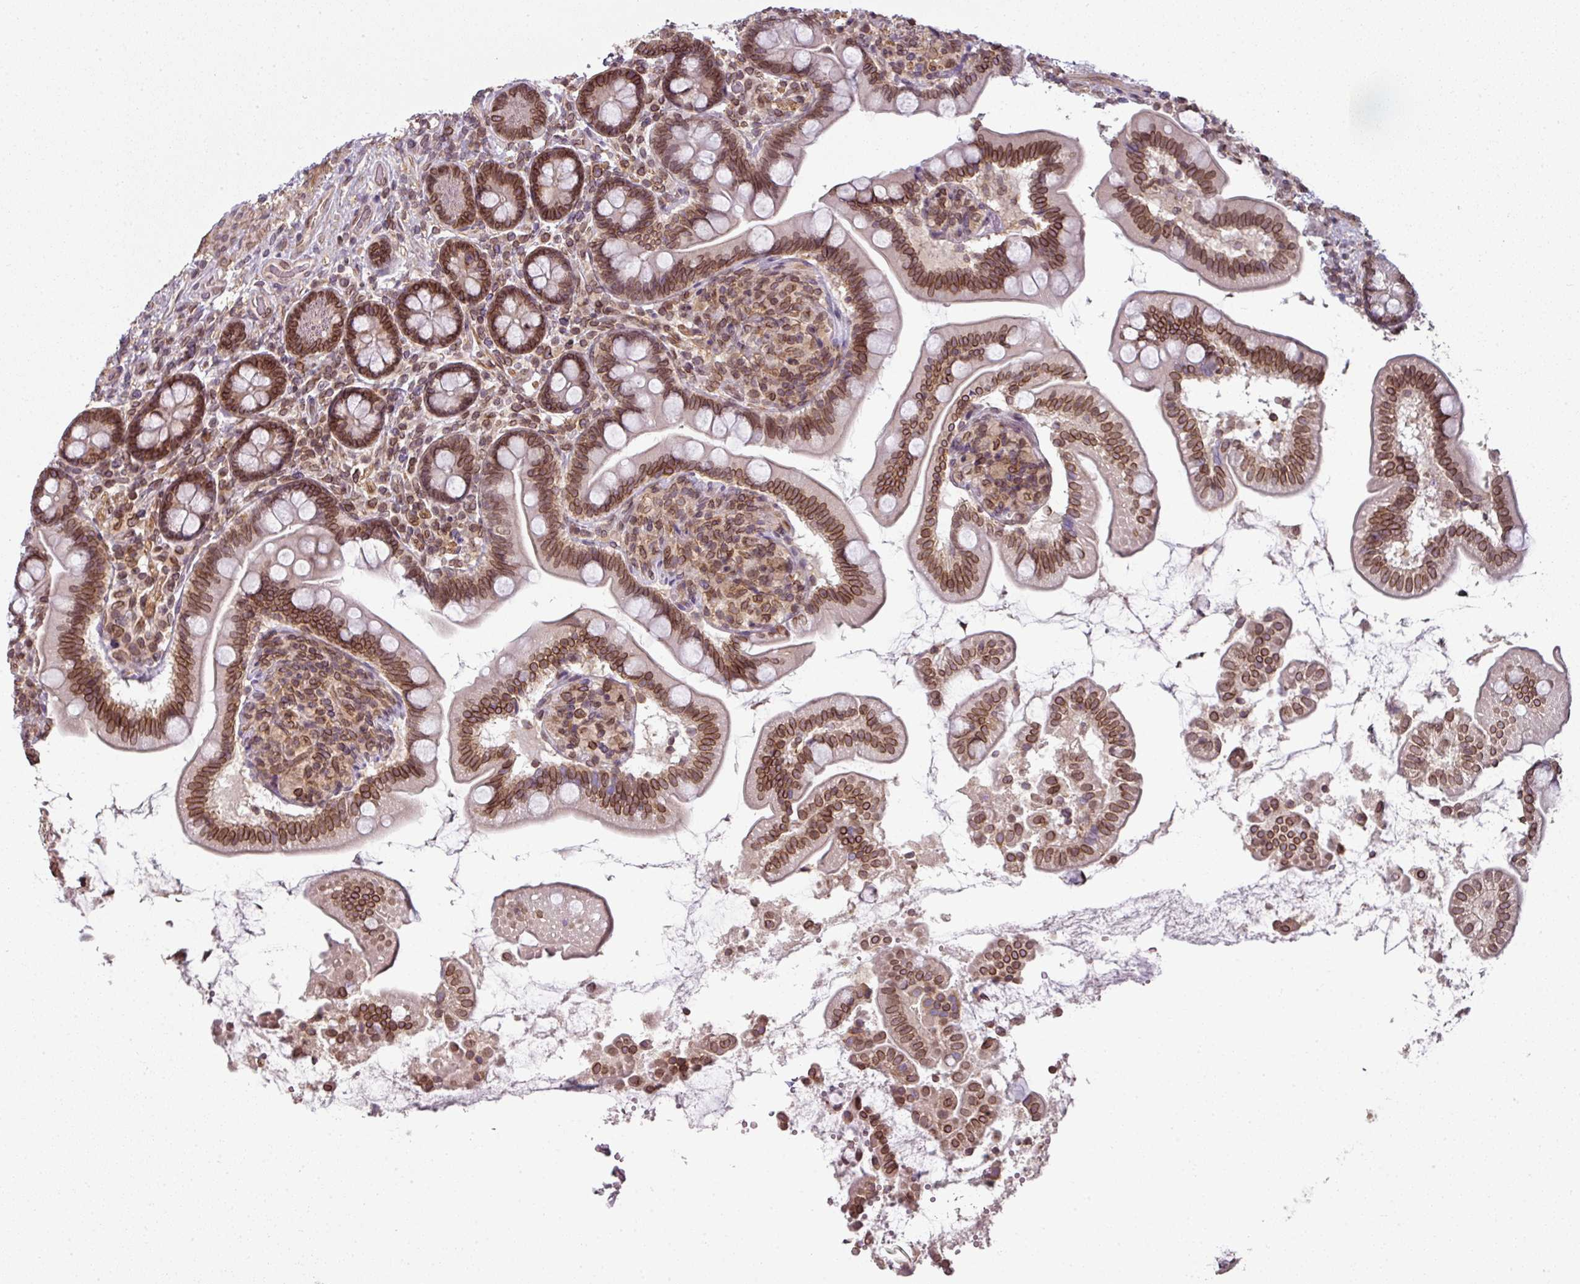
{"staining": {"intensity": "strong", "quantity": ">75%", "location": "cytoplasmic/membranous,nuclear"}, "tissue": "small intestine", "cell_type": "Glandular cells", "image_type": "normal", "snomed": [{"axis": "morphology", "description": "Normal tissue, NOS"}, {"axis": "topography", "description": "Small intestine"}], "caption": "Immunohistochemical staining of normal human small intestine reveals >75% levels of strong cytoplasmic/membranous,nuclear protein staining in about >75% of glandular cells.", "gene": "RANGAP1", "patient": {"sex": "female", "age": 64}}